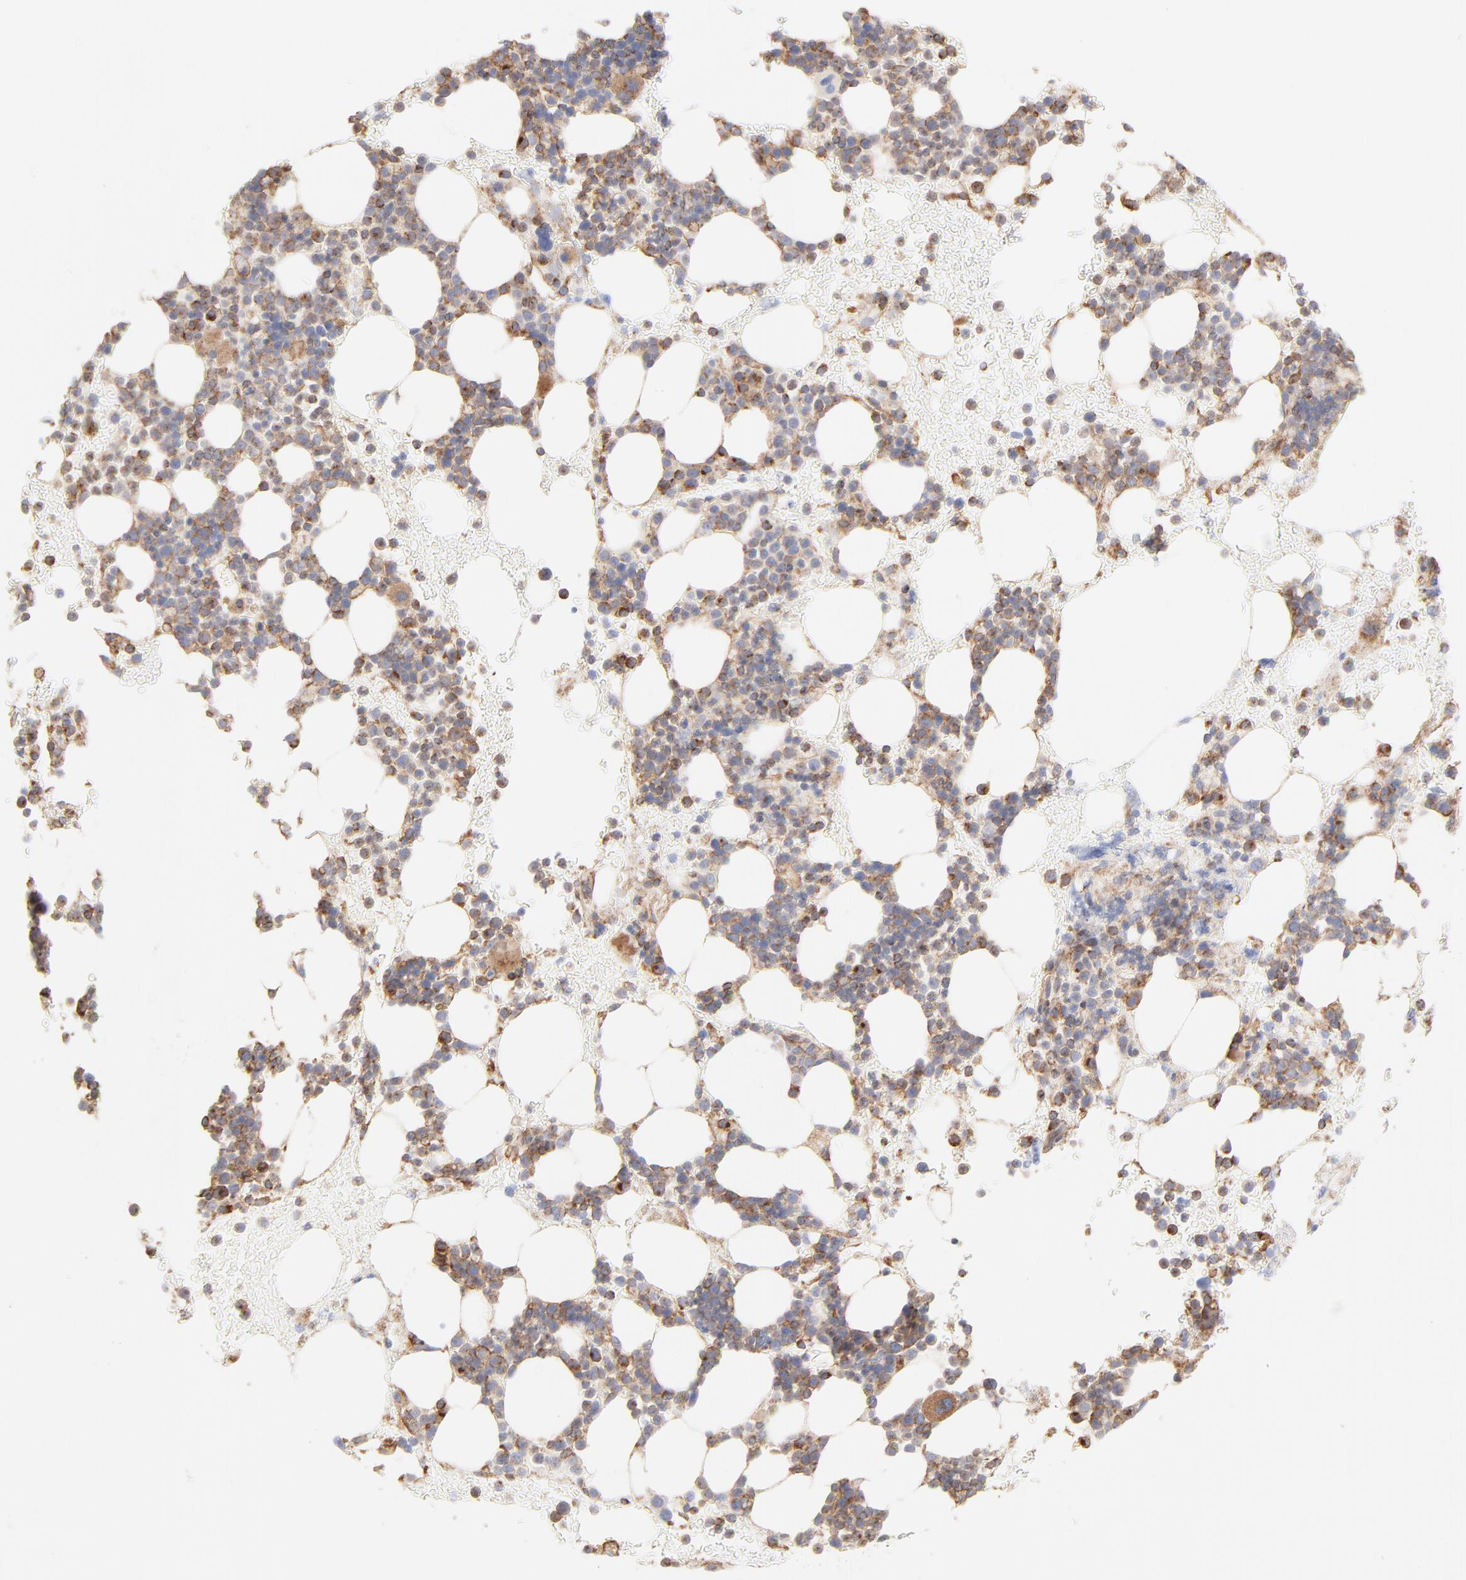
{"staining": {"intensity": "moderate", "quantity": "25%-75%", "location": "cytoplasmic/membranous"}, "tissue": "bone marrow", "cell_type": "Hematopoietic cells", "image_type": "normal", "snomed": [{"axis": "morphology", "description": "Normal tissue, NOS"}, {"axis": "topography", "description": "Bone marrow"}], "caption": "The image displays staining of unremarkable bone marrow, revealing moderate cytoplasmic/membranous protein staining (brown color) within hematopoietic cells. Using DAB (3,3'-diaminobenzidine) (brown) and hematoxylin (blue) stains, captured at high magnification using brightfield microscopy.", "gene": "CLTB", "patient": {"sex": "male", "age": 17}}